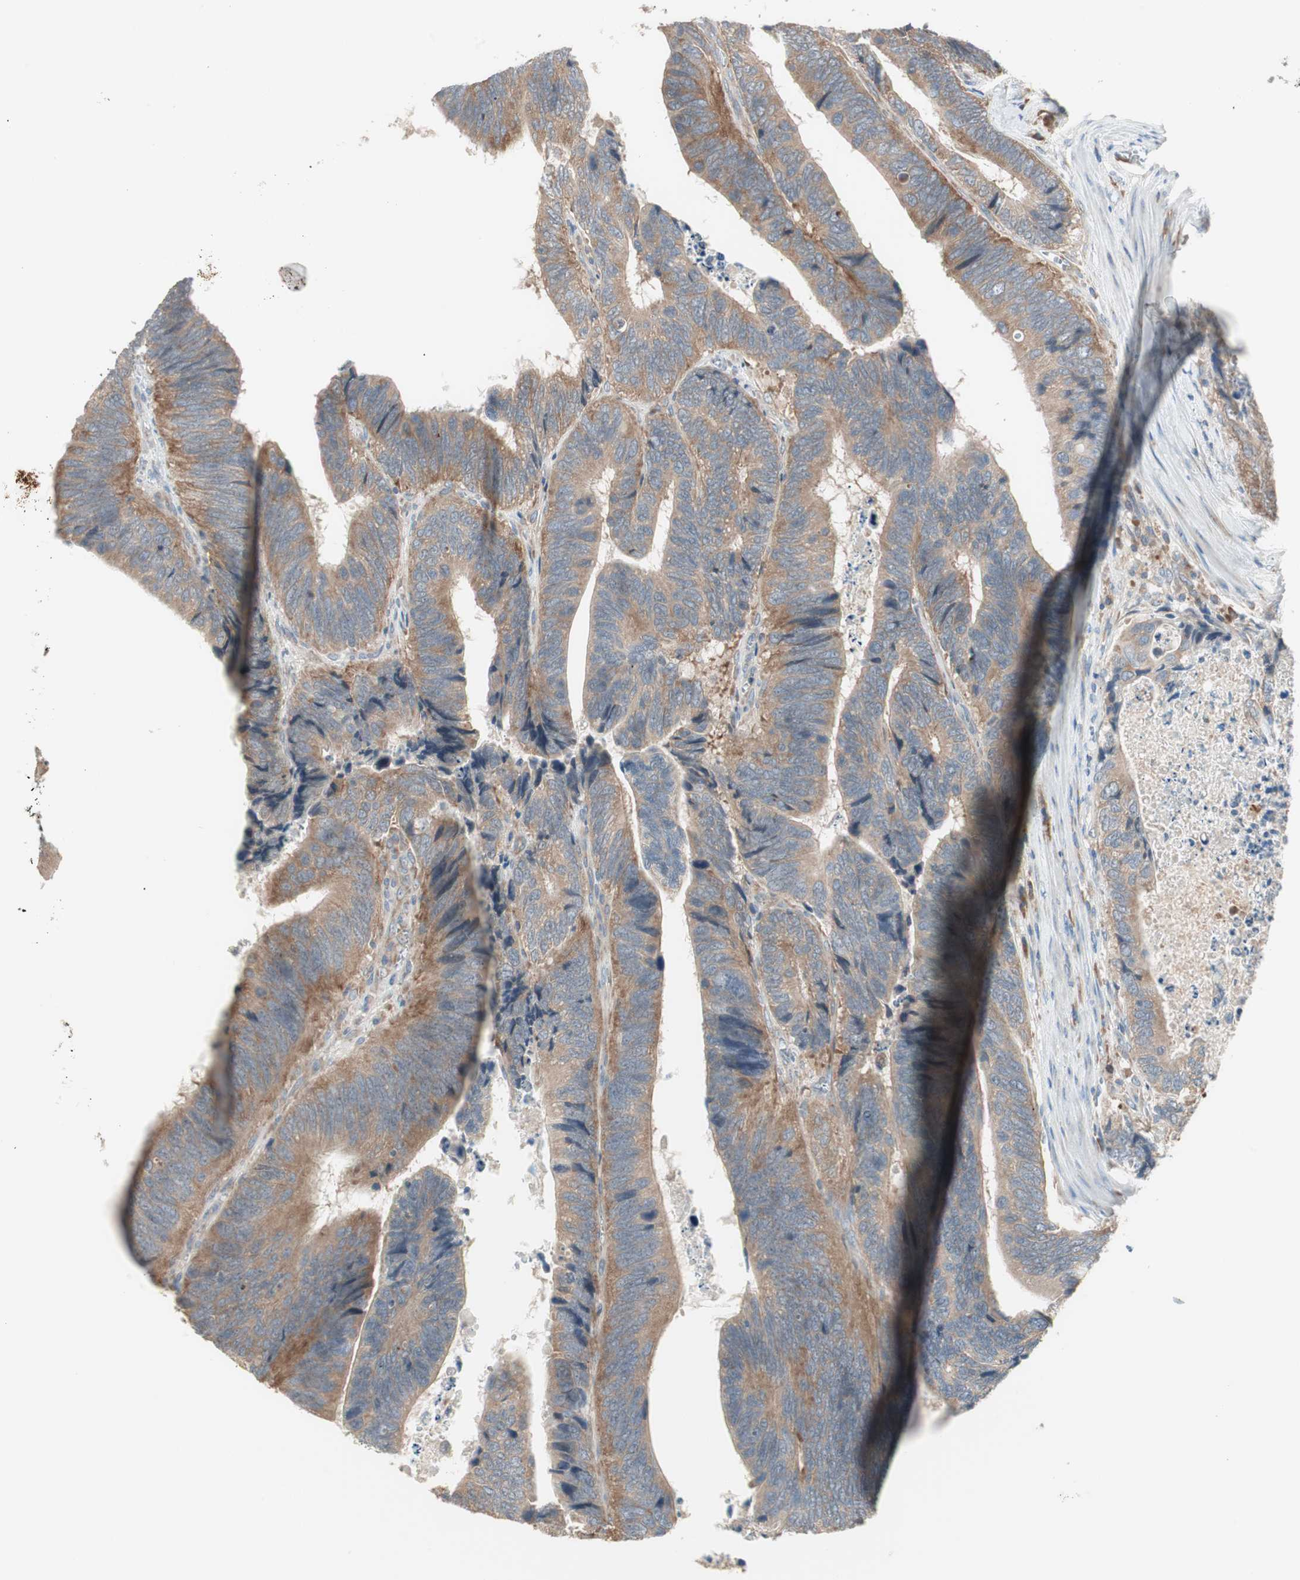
{"staining": {"intensity": "moderate", "quantity": ">75%", "location": "cytoplasmic/membranous"}, "tissue": "colorectal cancer", "cell_type": "Tumor cells", "image_type": "cancer", "snomed": [{"axis": "morphology", "description": "Adenocarcinoma, NOS"}, {"axis": "topography", "description": "Colon"}], "caption": "A brown stain highlights moderate cytoplasmic/membranous positivity of a protein in adenocarcinoma (colorectal) tumor cells. The staining was performed using DAB to visualize the protein expression in brown, while the nuclei were stained in blue with hematoxylin (Magnification: 20x).", "gene": "RPL23", "patient": {"sex": "male", "age": 72}}